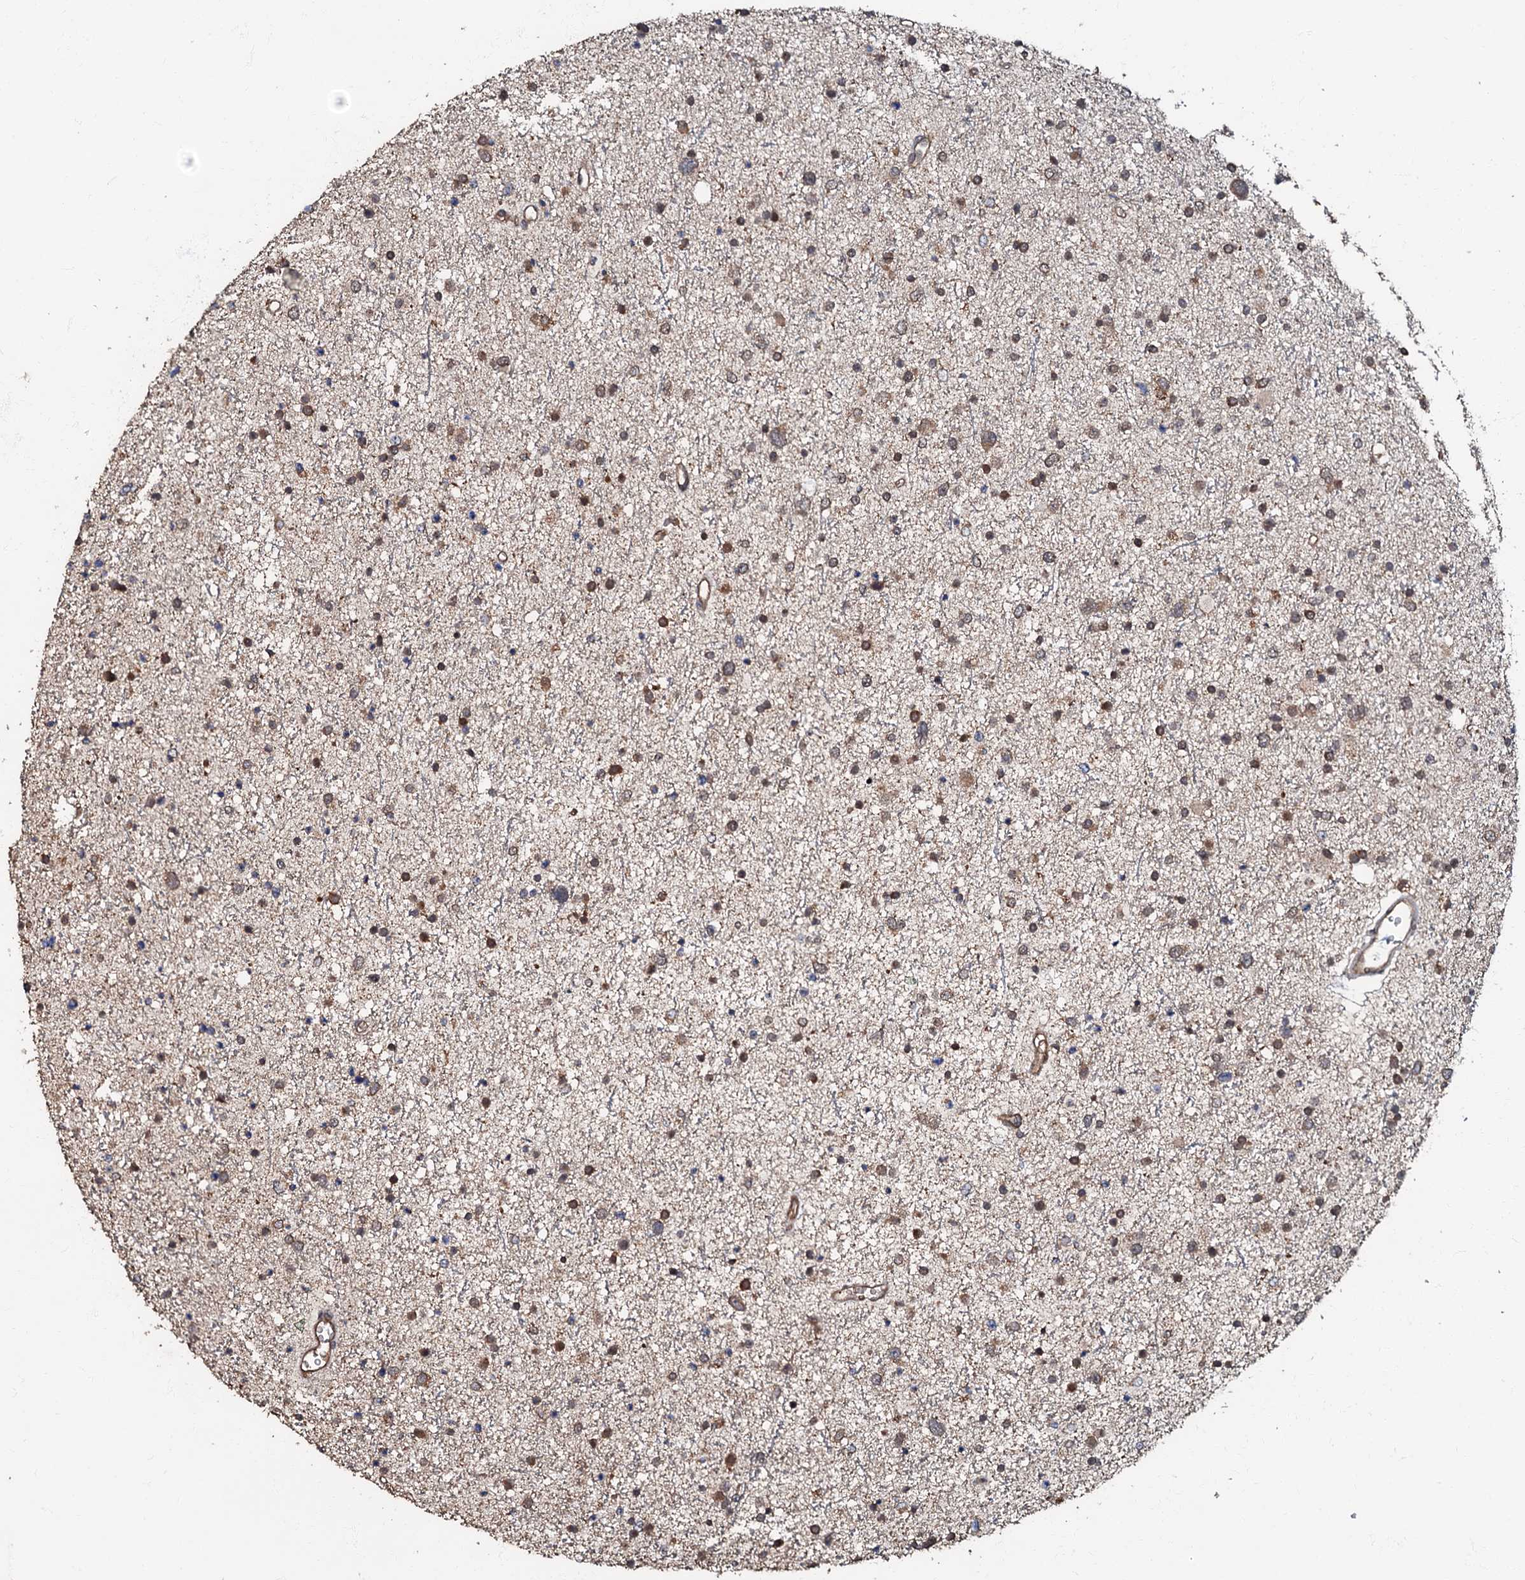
{"staining": {"intensity": "moderate", "quantity": "<25%", "location": "cytoplasmic/membranous"}, "tissue": "glioma", "cell_type": "Tumor cells", "image_type": "cancer", "snomed": [{"axis": "morphology", "description": "Glioma, malignant, Low grade"}, {"axis": "topography", "description": "Brain"}], "caption": "Immunohistochemical staining of human glioma demonstrates low levels of moderate cytoplasmic/membranous protein positivity in approximately <25% of tumor cells. The staining is performed using DAB (3,3'-diaminobenzidine) brown chromogen to label protein expression. The nuclei are counter-stained blue using hematoxylin.", "gene": "MANSC4", "patient": {"sex": "female", "age": 37}}